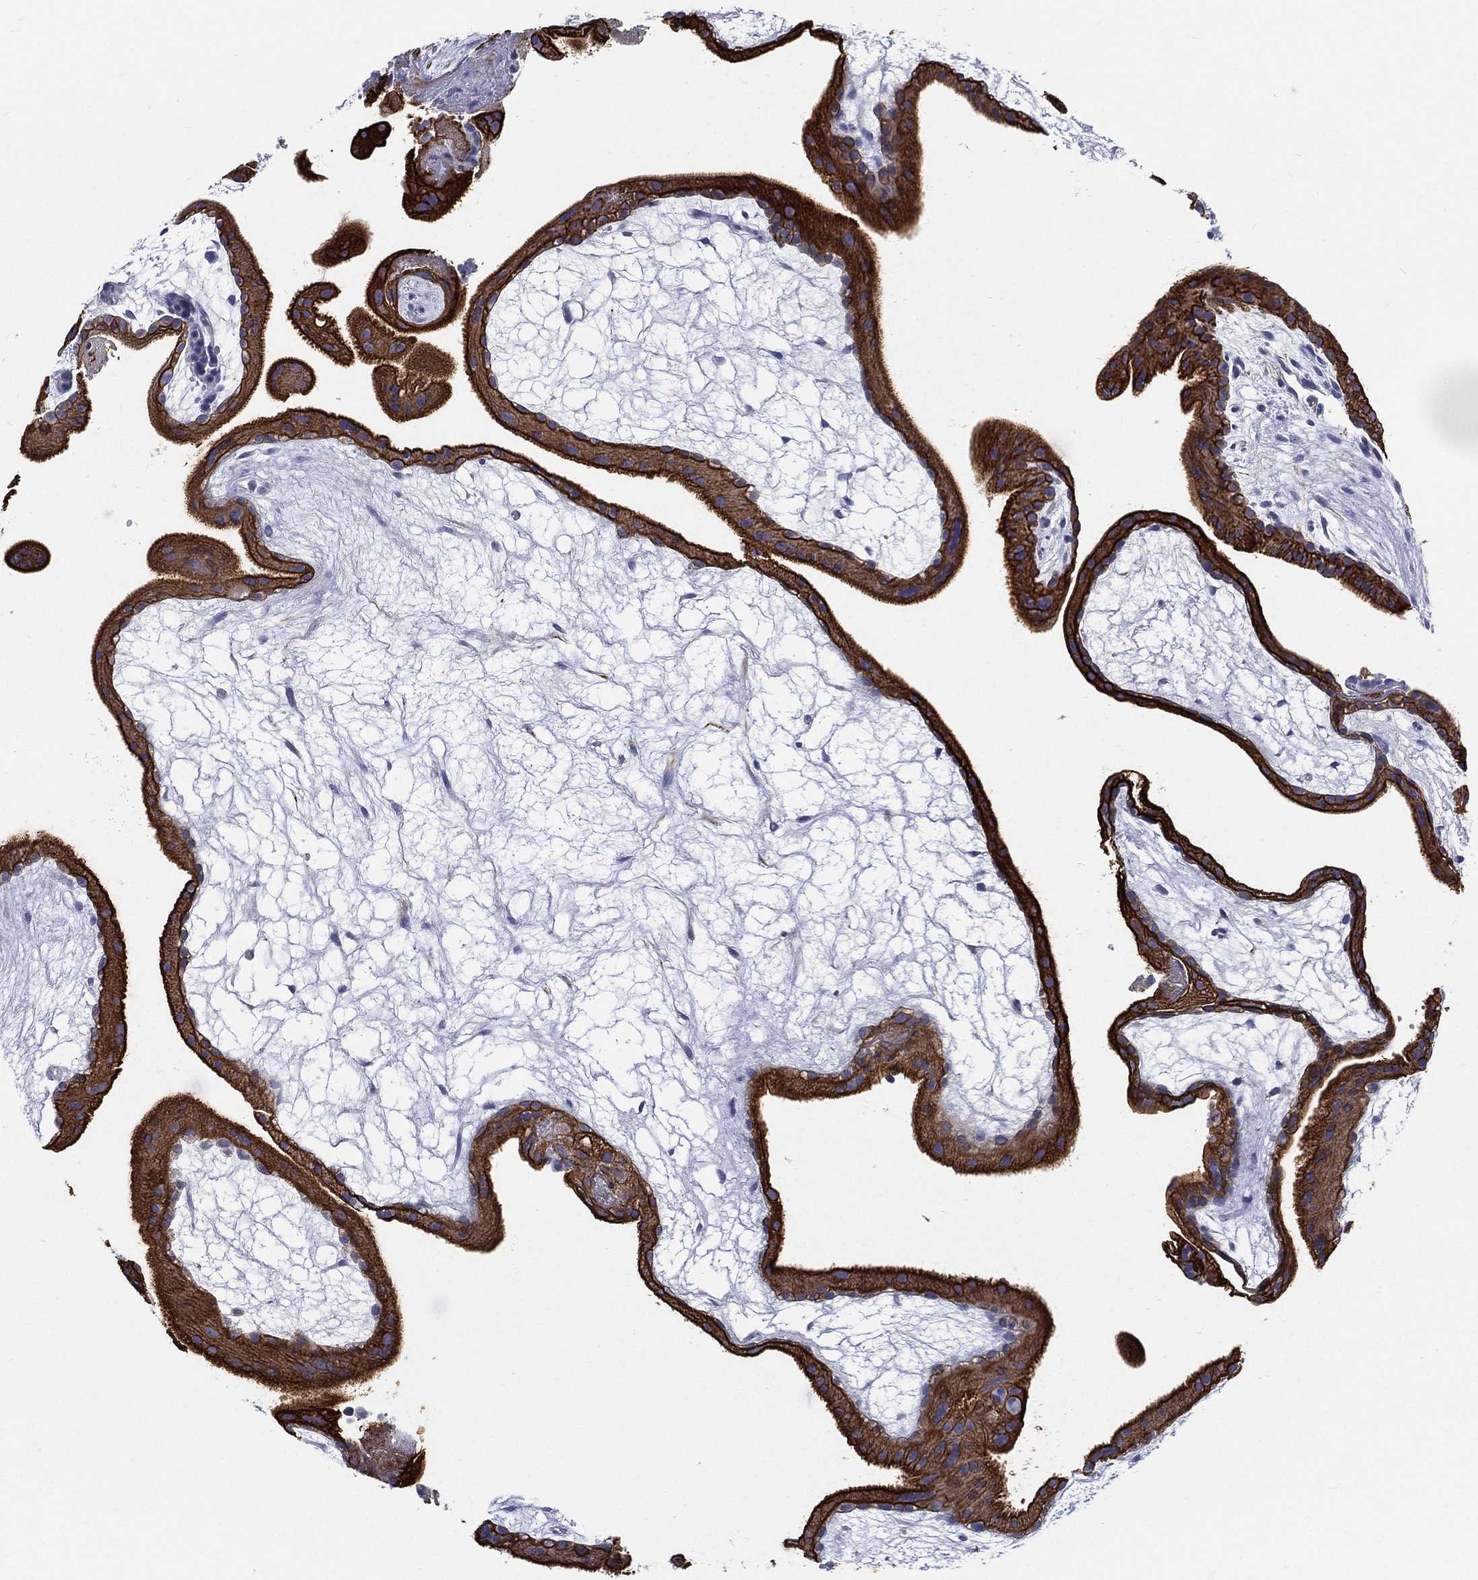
{"staining": {"intensity": "negative", "quantity": "none", "location": "none"}, "tissue": "placenta", "cell_type": "Decidual cells", "image_type": "normal", "snomed": [{"axis": "morphology", "description": "Normal tissue, NOS"}, {"axis": "topography", "description": "Placenta"}], "caption": "Placenta was stained to show a protein in brown. There is no significant positivity in decidual cells. The staining is performed using DAB (3,3'-diaminobenzidine) brown chromogen with nuclei counter-stained in using hematoxylin.", "gene": "NEDD9", "patient": {"sex": "female", "age": 19}}